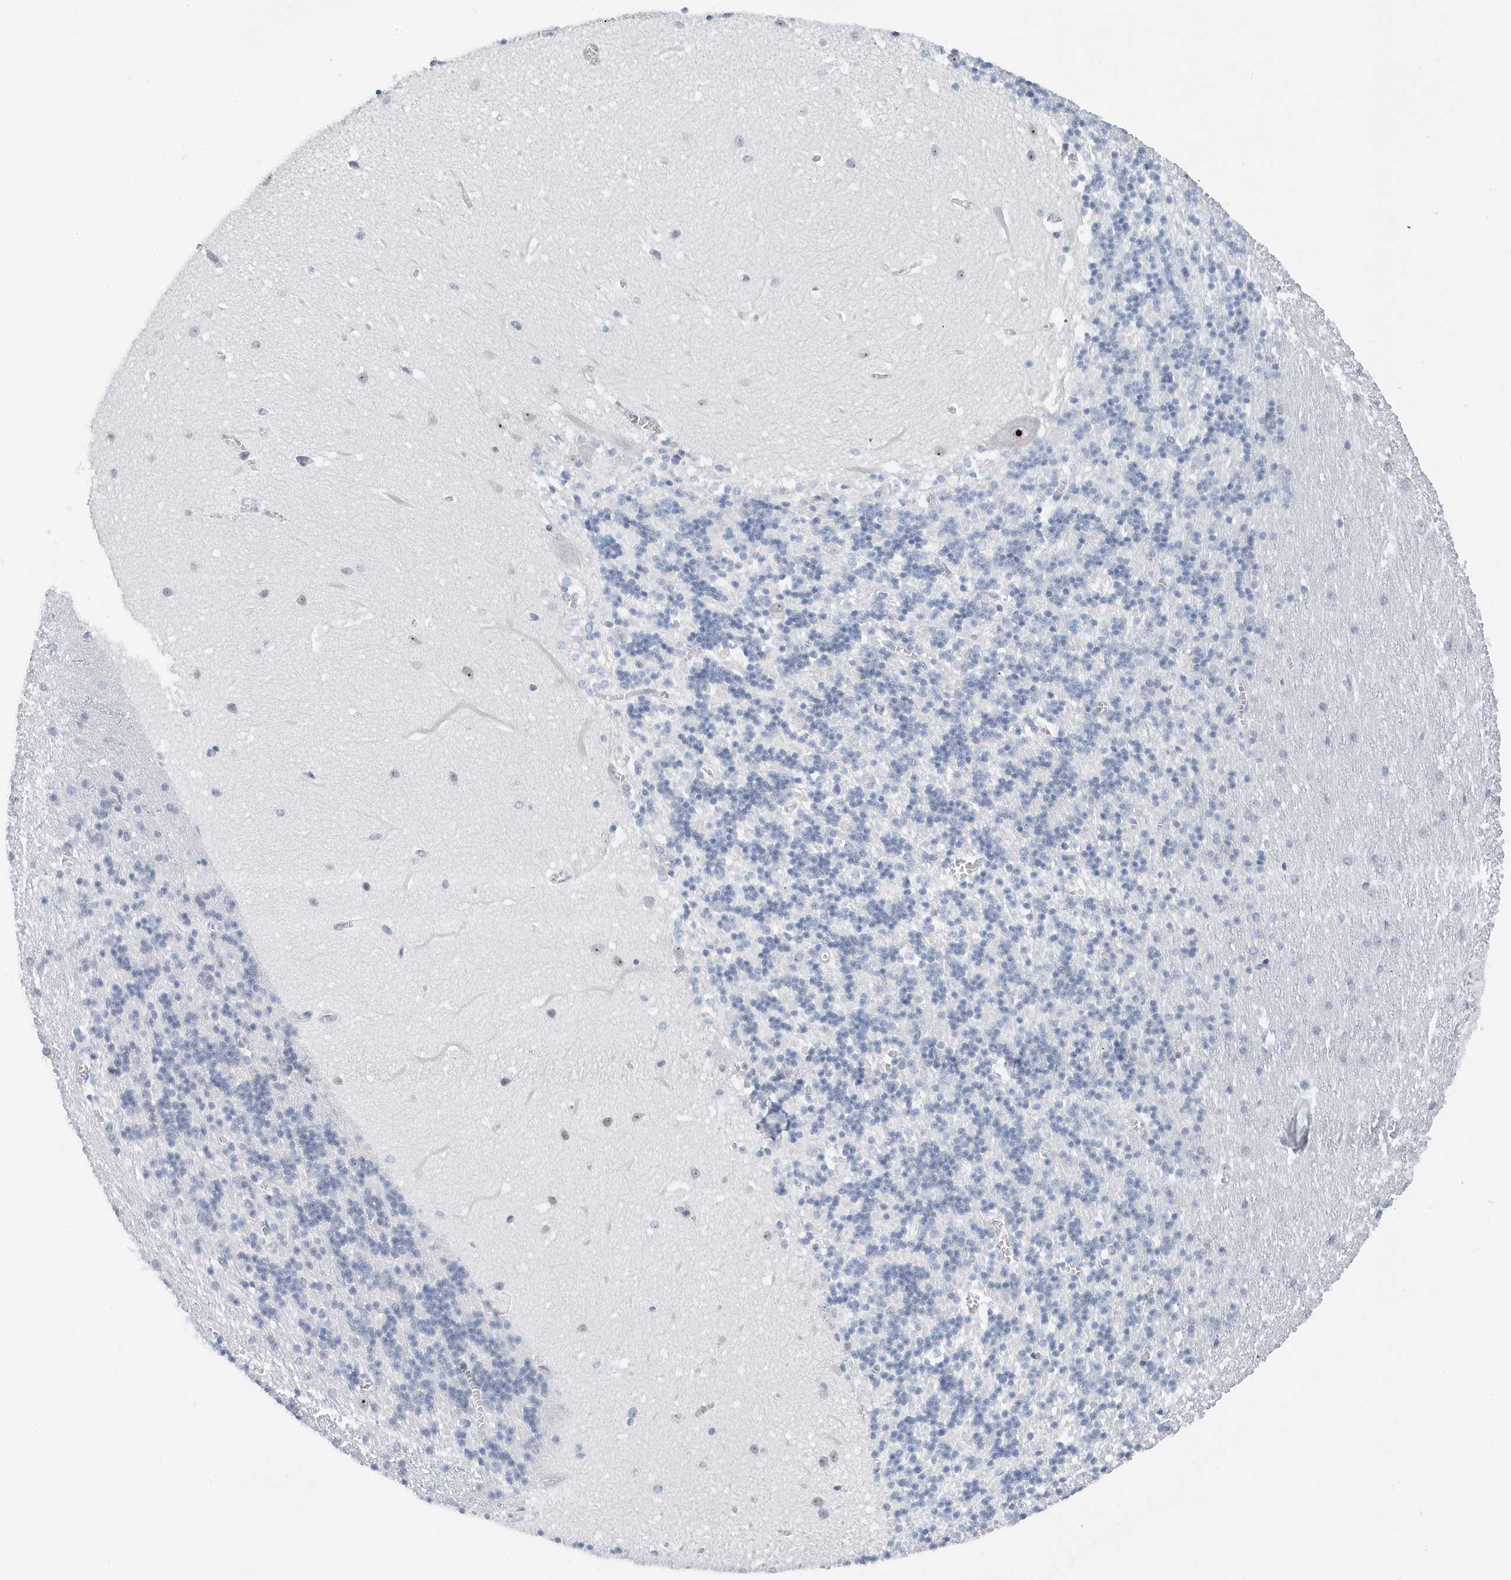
{"staining": {"intensity": "negative", "quantity": "none", "location": "none"}, "tissue": "cerebellum", "cell_type": "Cells in granular layer", "image_type": "normal", "snomed": [{"axis": "morphology", "description": "Normal tissue, NOS"}, {"axis": "topography", "description": "Cerebellum"}], "caption": "The photomicrograph exhibits no significant positivity in cells in granular layer of cerebellum.", "gene": "RPF2", "patient": {"sex": "male", "age": 37}}